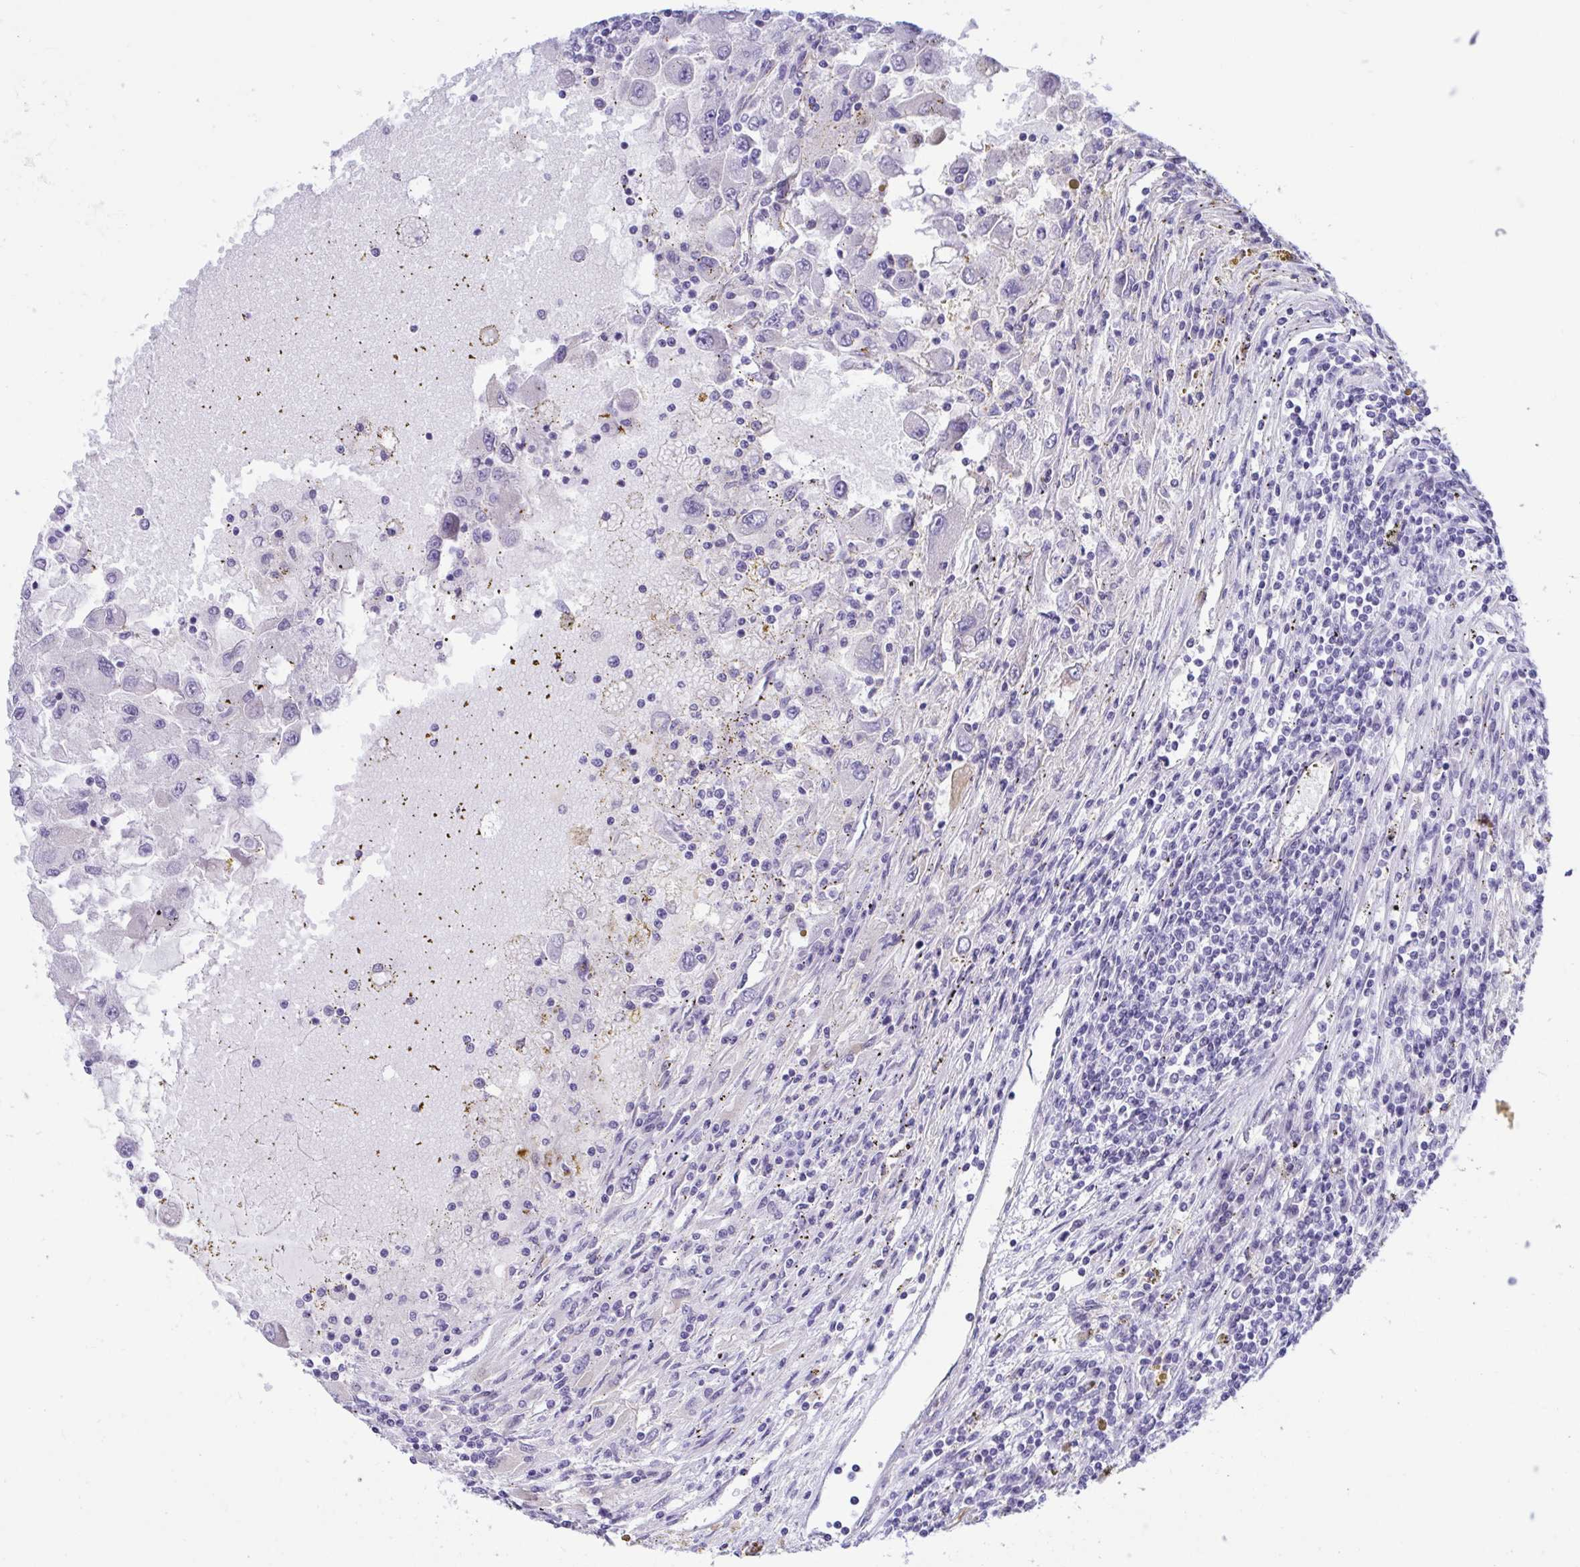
{"staining": {"intensity": "negative", "quantity": "none", "location": "none"}, "tissue": "renal cancer", "cell_type": "Tumor cells", "image_type": "cancer", "snomed": [{"axis": "morphology", "description": "Adenocarcinoma, NOS"}, {"axis": "topography", "description": "Kidney"}], "caption": "Tumor cells are negative for protein expression in human renal adenocarcinoma.", "gene": "EML1", "patient": {"sex": "female", "age": 67}}